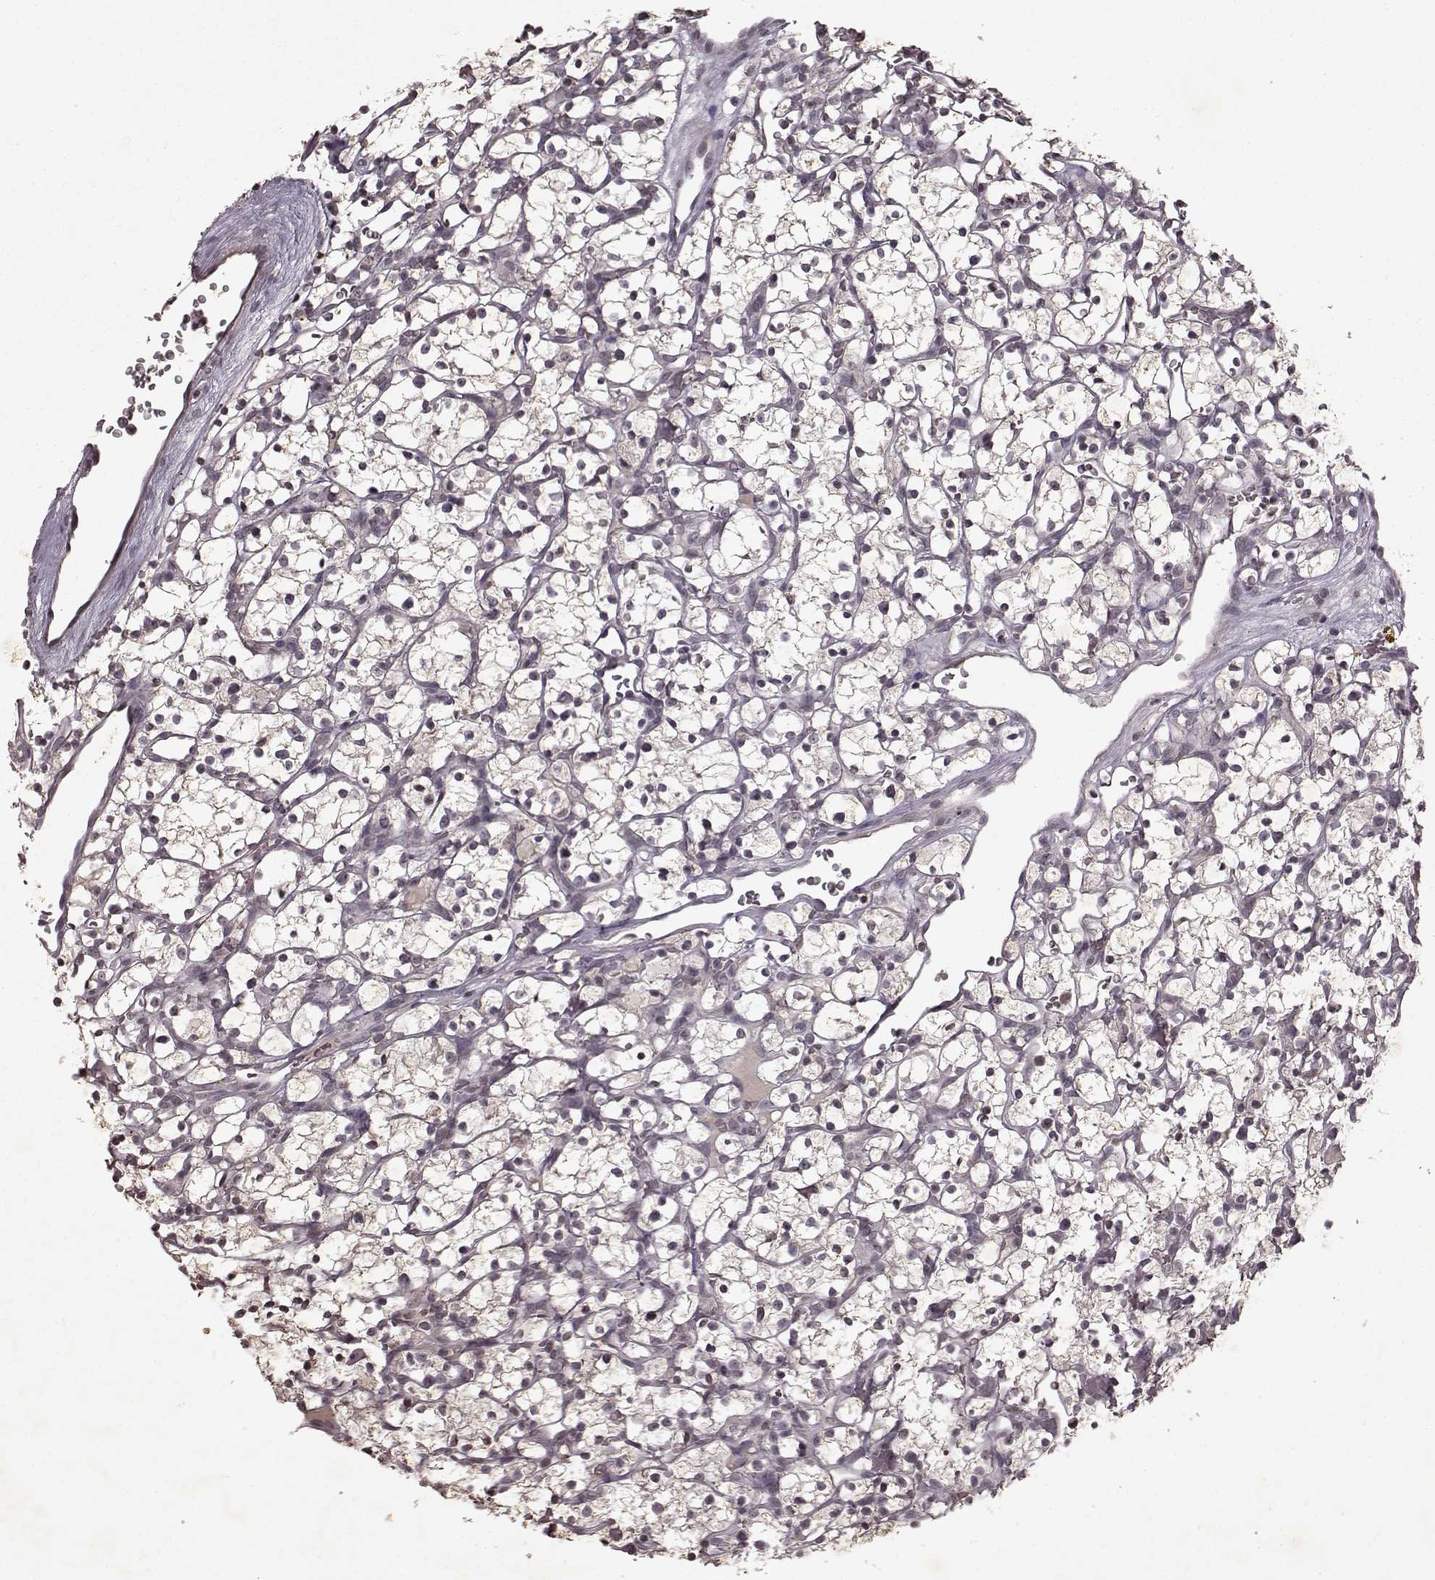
{"staining": {"intensity": "negative", "quantity": "none", "location": "none"}, "tissue": "renal cancer", "cell_type": "Tumor cells", "image_type": "cancer", "snomed": [{"axis": "morphology", "description": "Adenocarcinoma, NOS"}, {"axis": "topography", "description": "Kidney"}], "caption": "Immunohistochemical staining of renal adenocarcinoma reveals no significant staining in tumor cells.", "gene": "LHB", "patient": {"sex": "female", "age": 64}}